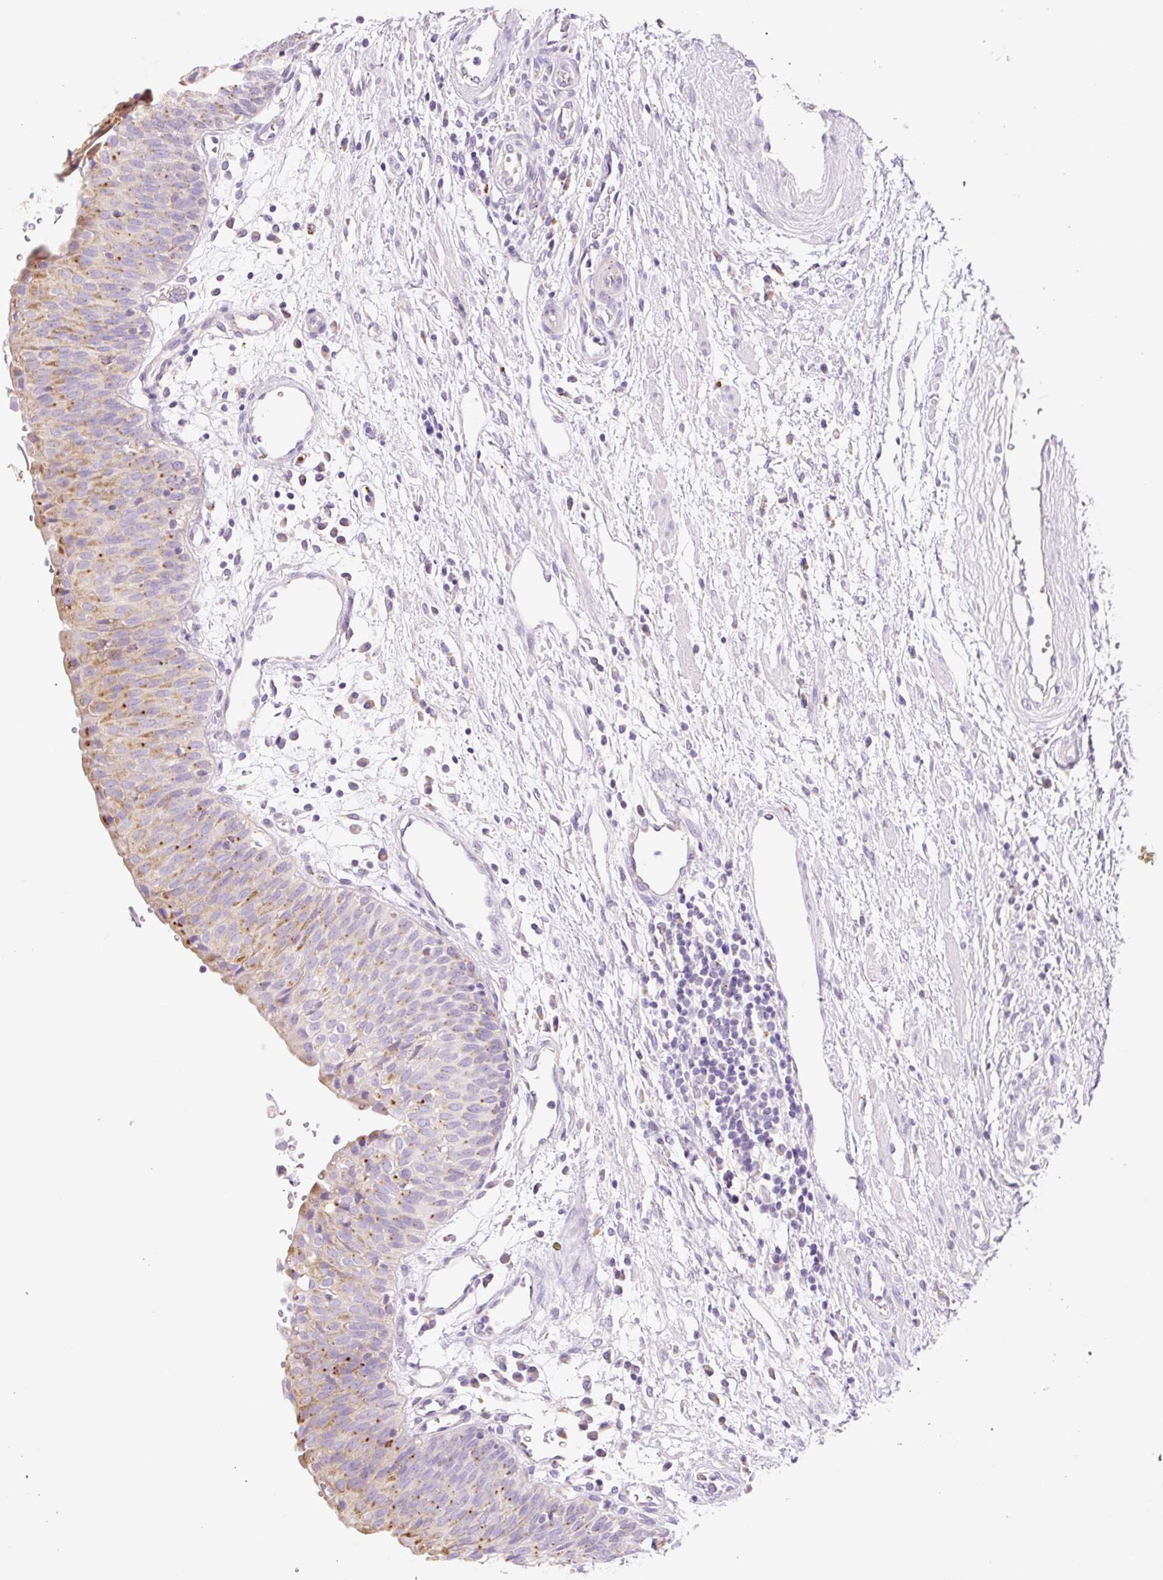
{"staining": {"intensity": "moderate", "quantity": "25%-75%", "location": "cytoplasmic/membranous"}, "tissue": "urinary bladder", "cell_type": "Urothelial cells", "image_type": "normal", "snomed": [{"axis": "morphology", "description": "Normal tissue, NOS"}, {"axis": "topography", "description": "Urinary bladder"}], "caption": "Urothelial cells display medium levels of moderate cytoplasmic/membranous expression in about 25%-75% of cells in normal human urinary bladder.", "gene": "CLEC3A", "patient": {"sex": "male", "age": 55}}